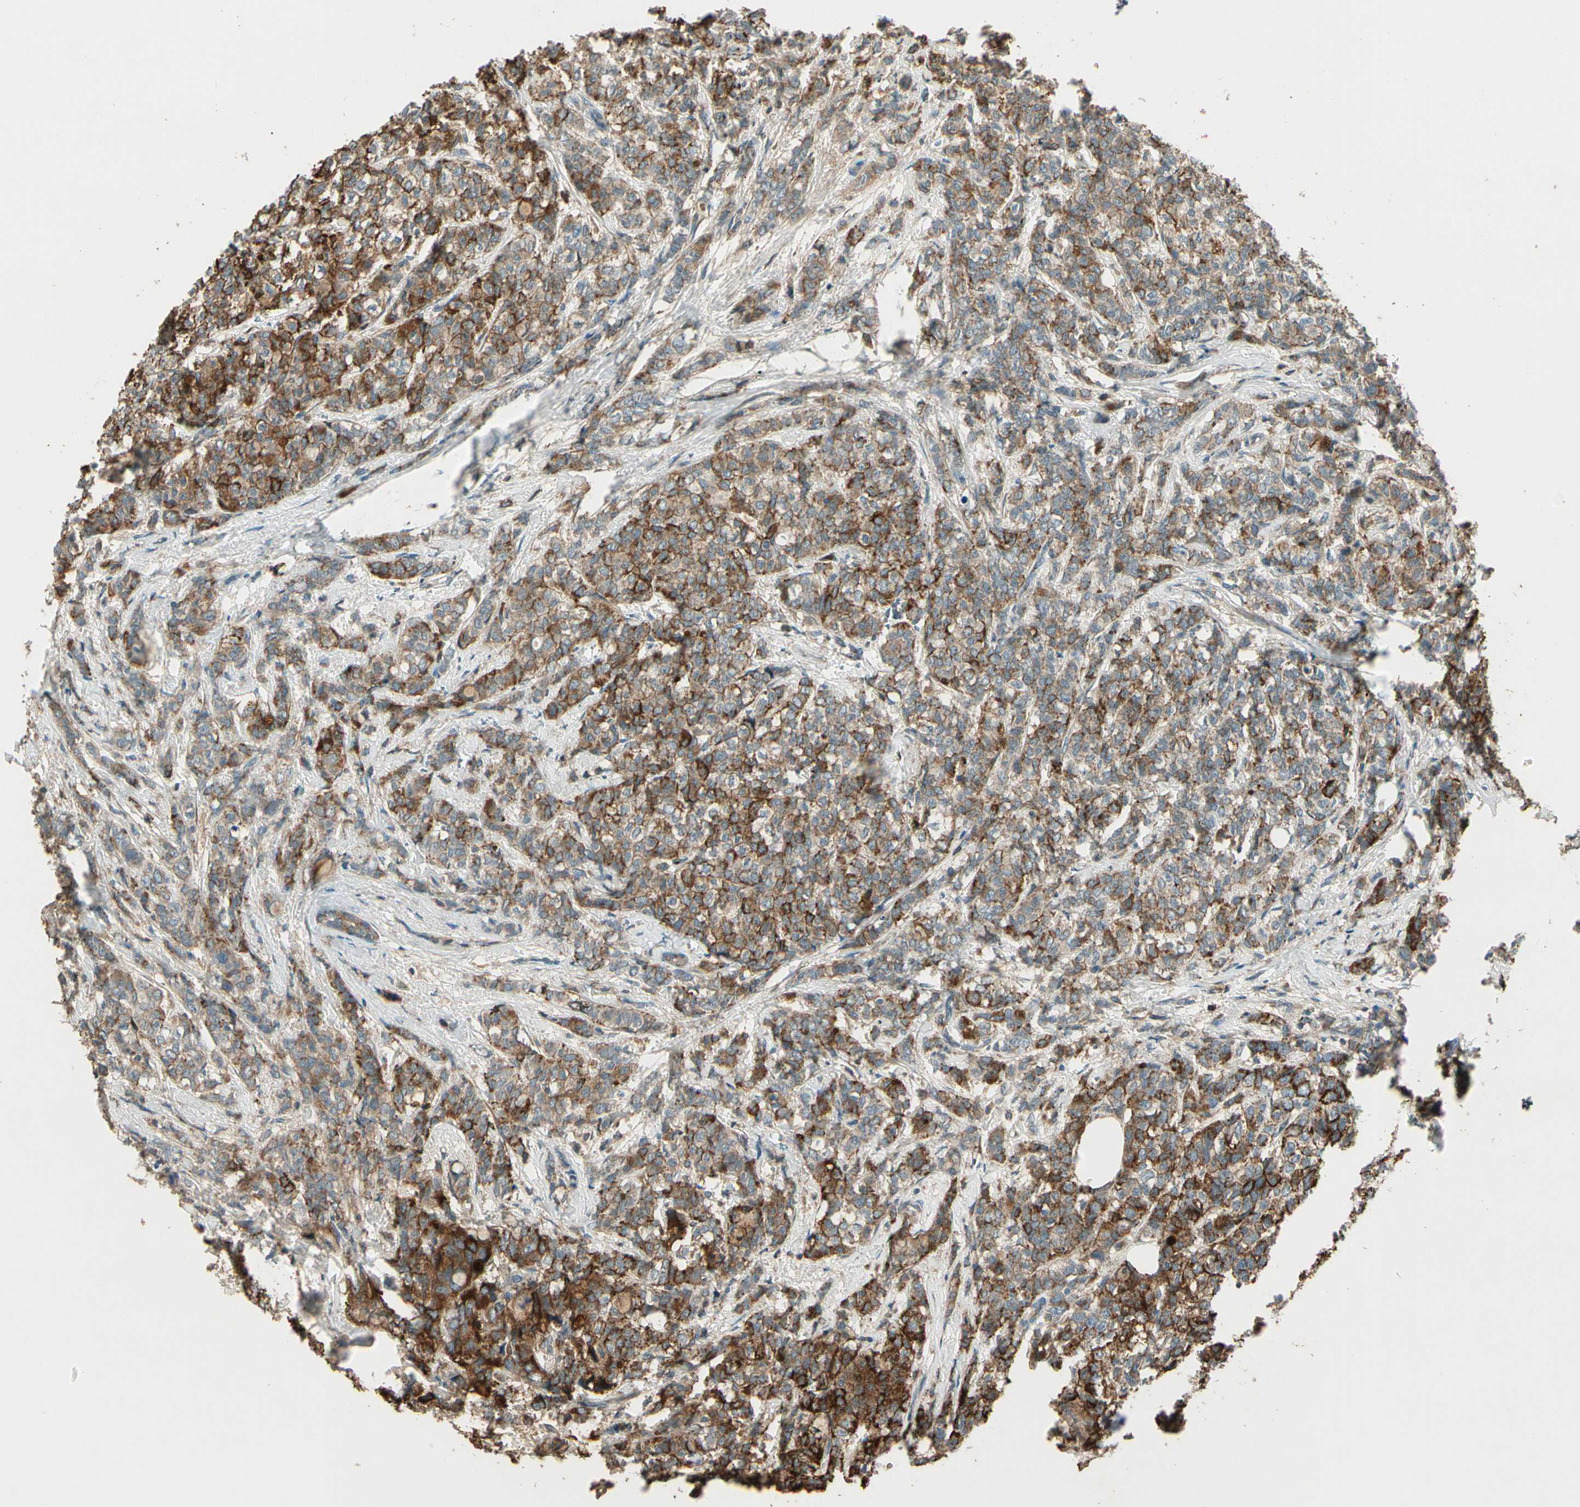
{"staining": {"intensity": "strong", "quantity": ">75%", "location": "cytoplasmic/membranous"}, "tissue": "breast cancer", "cell_type": "Tumor cells", "image_type": "cancer", "snomed": [{"axis": "morphology", "description": "Lobular carcinoma"}, {"axis": "topography", "description": "Breast"}], "caption": "IHC photomicrograph of neoplastic tissue: human lobular carcinoma (breast) stained using immunohistochemistry (IHC) demonstrates high levels of strong protein expression localized specifically in the cytoplasmic/membranous of tumor cells, appearing as a cytoplasmic/membranous brown color.", "gene": "STX11", "patient": {"sex": "female", "age": 60}}